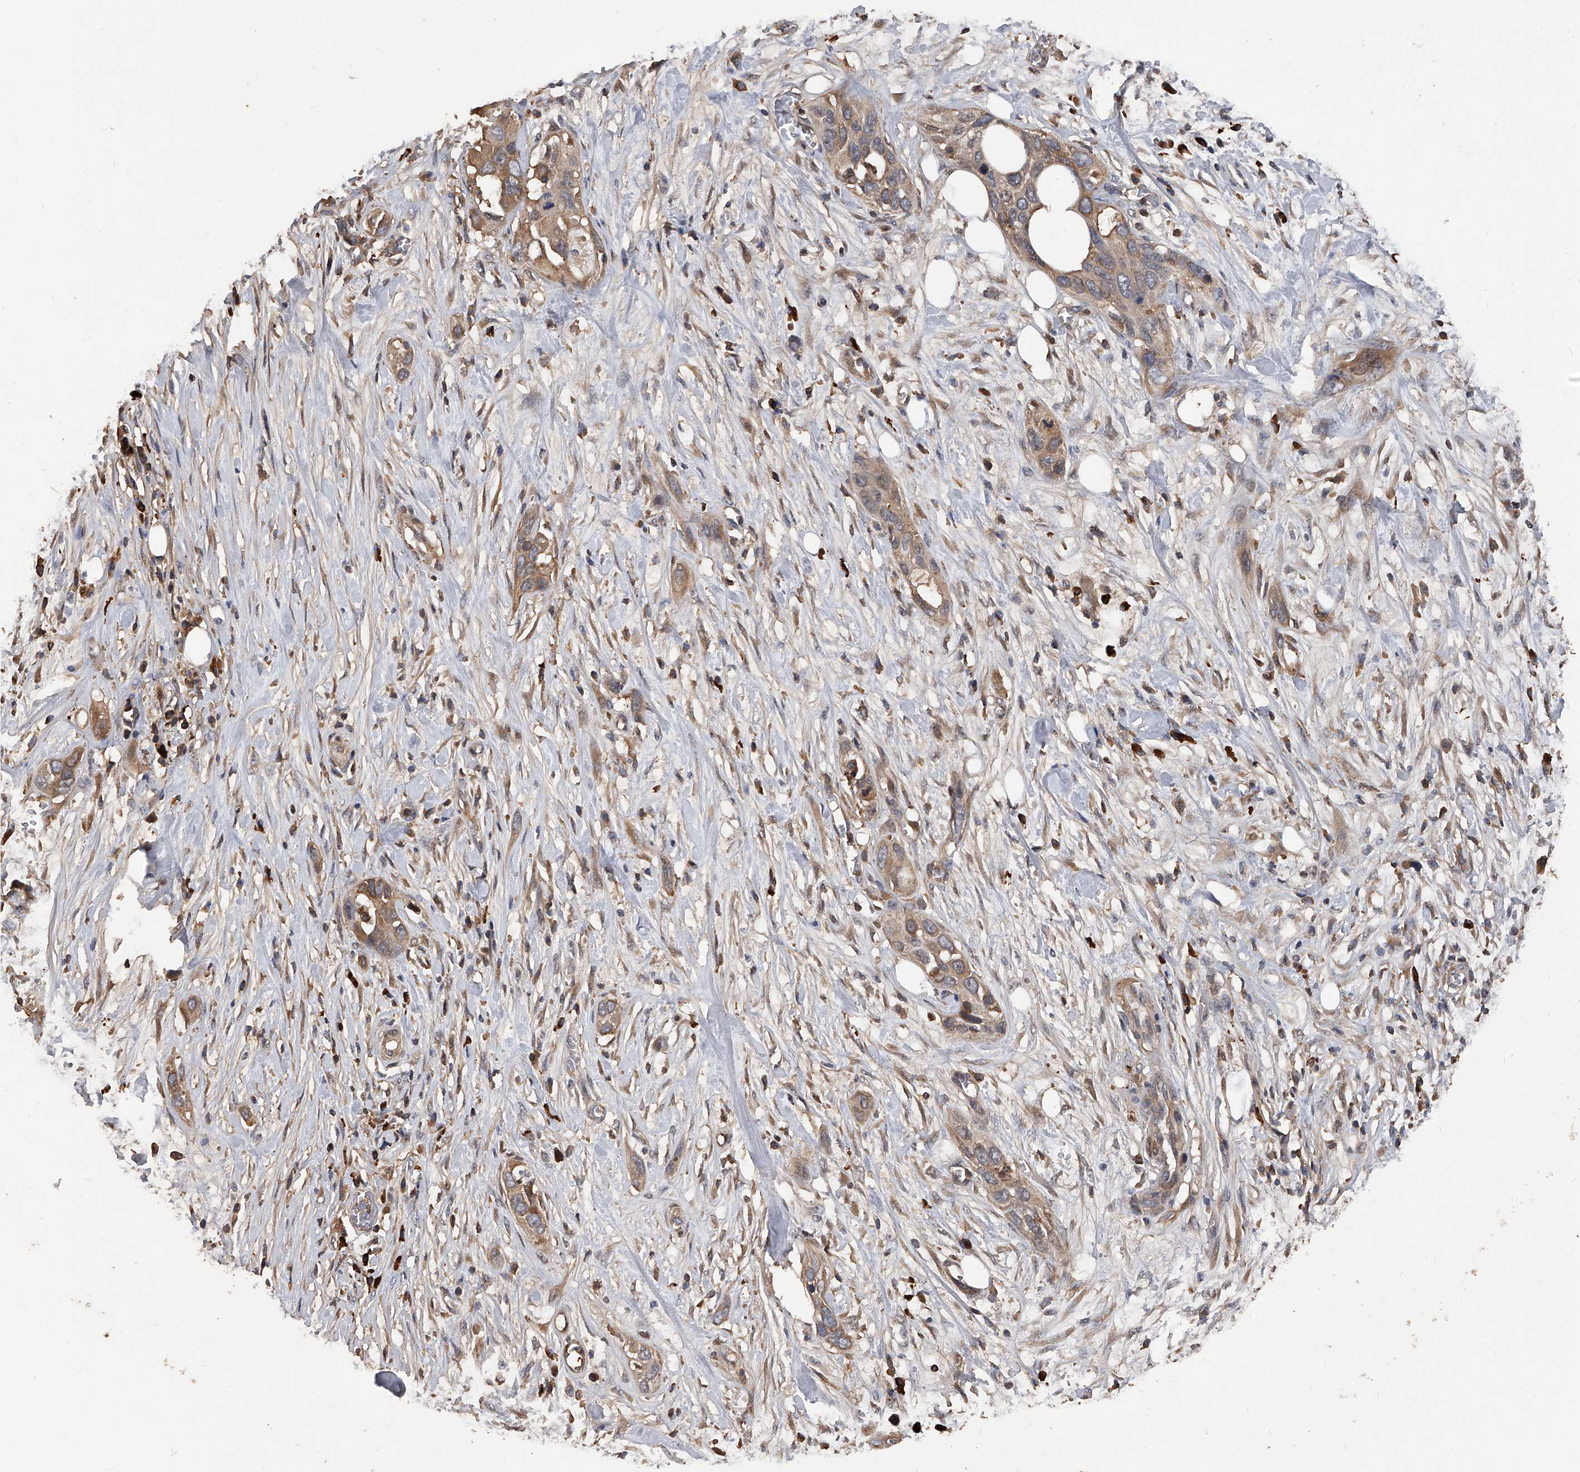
{"staining": {"intensity": "moderate", "quantity": ">75%", "location": "cytoplasmic/membranous"}, "tissue": "pancreatic cancer", "cell_type": "Tumor cells", "image_type": "cancer", "snomed": [{"axis": "morphology", "description": "Adenocarcinoma, NOS"}, {"axis": "topography", "description": "Pancreas"}], "caption": "High-magnification brightfield microscopy of adenocarcinoma (pancreatic) stained with DAB (3,3'-diaminobenzidine) (brown) and counterstained with hematoxylin (blue). tumor cells exhibit moderate cytoplasmic/membranous positivity is present in approximately>75% of cells.", "gene": "ZNF25", "patient": {"sex": "female", "age": 60}}